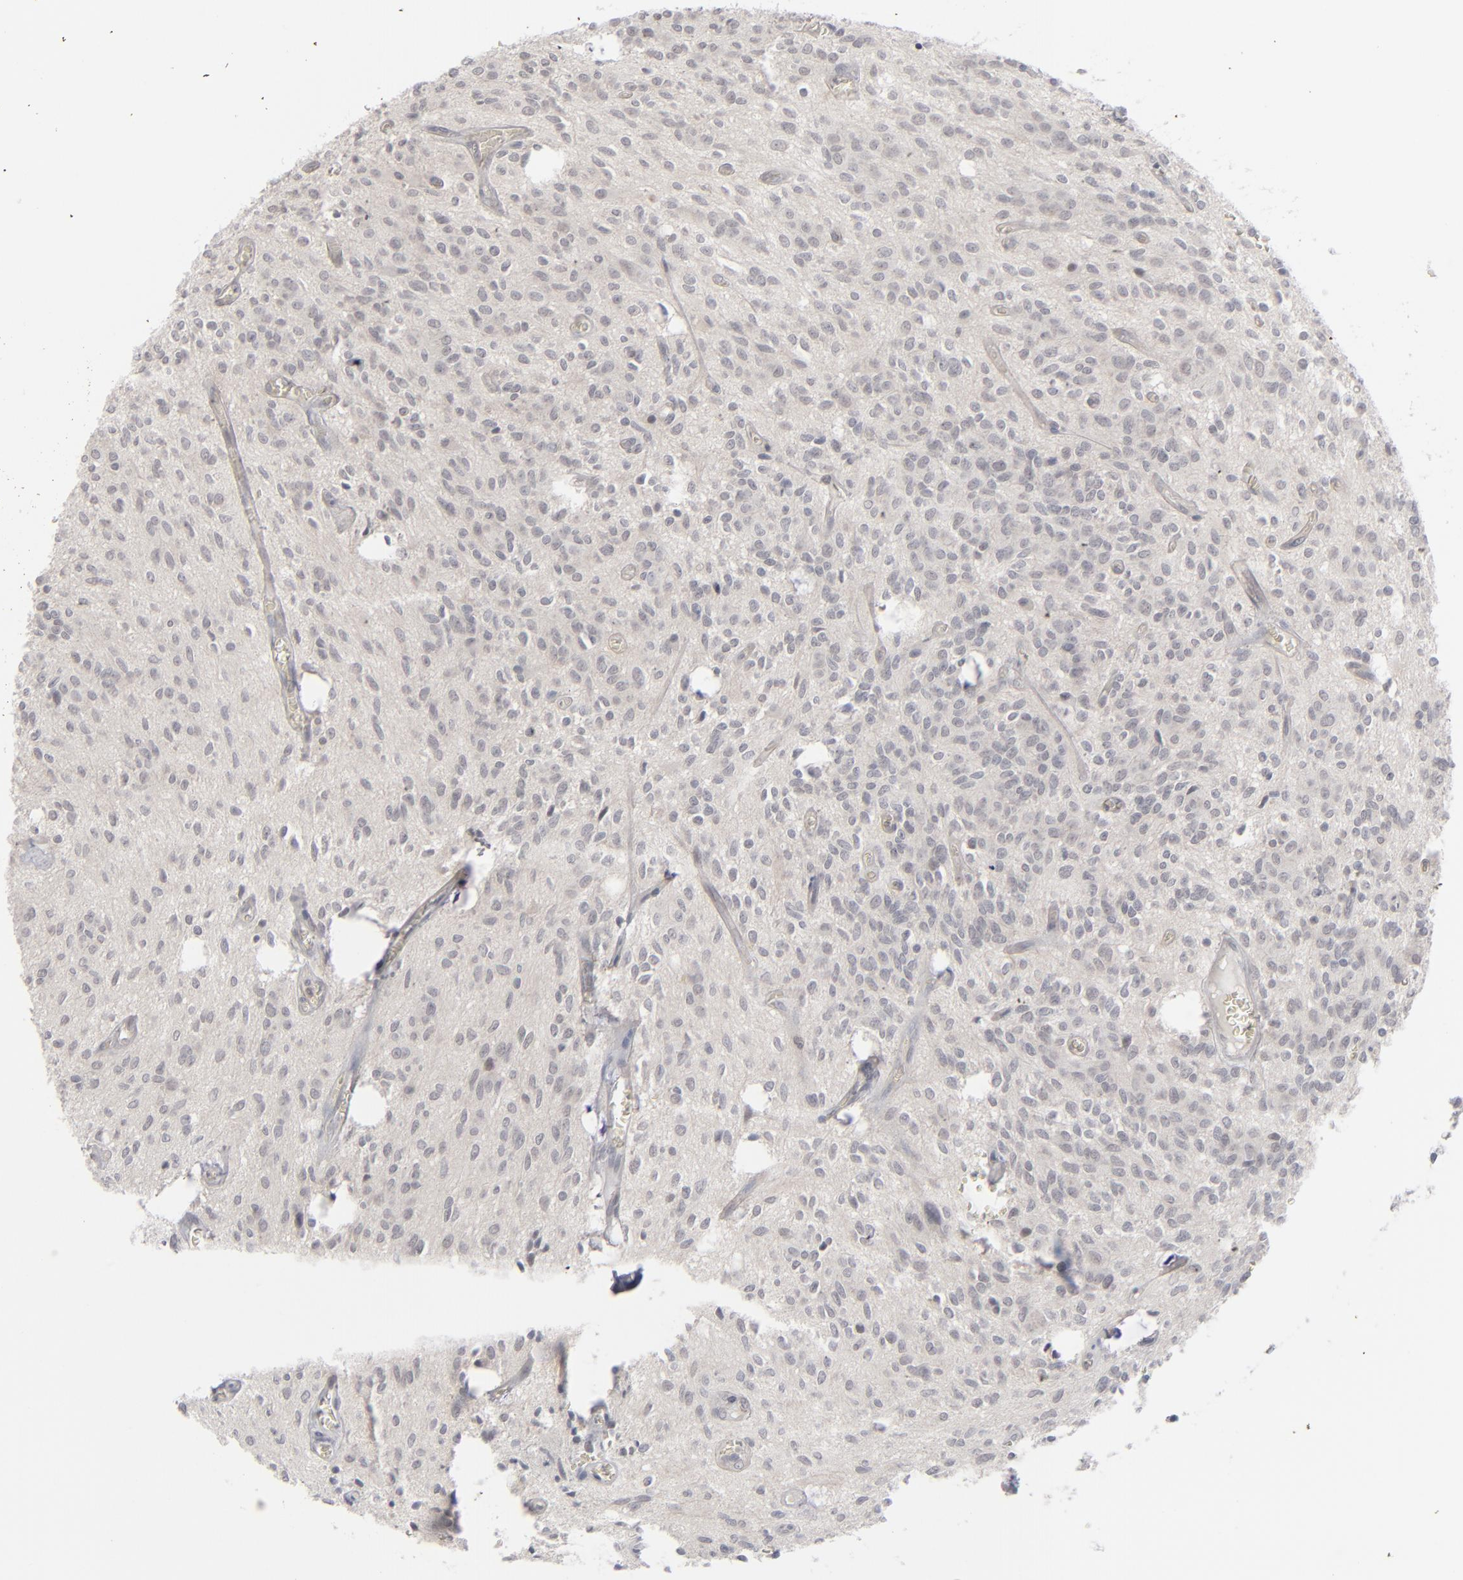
{"staining": {"intensity": "negative", "quantity": "none", "location": "none"}, "tissue": "glioma", "cell_type": "Tumor cells", "image_type": "cancer", "snomed": [{"axis": "morphology", "description": "Glioma, malignant, Low grade"}, {"axis": "topography", "description": "Brain"}], "caption": "Malignant glioma (low-grade) stained for a protein using IHC reveals no positivity tumor cells.", "gene": "POF1B", "patient": {"sex": "female", "age": 15}}